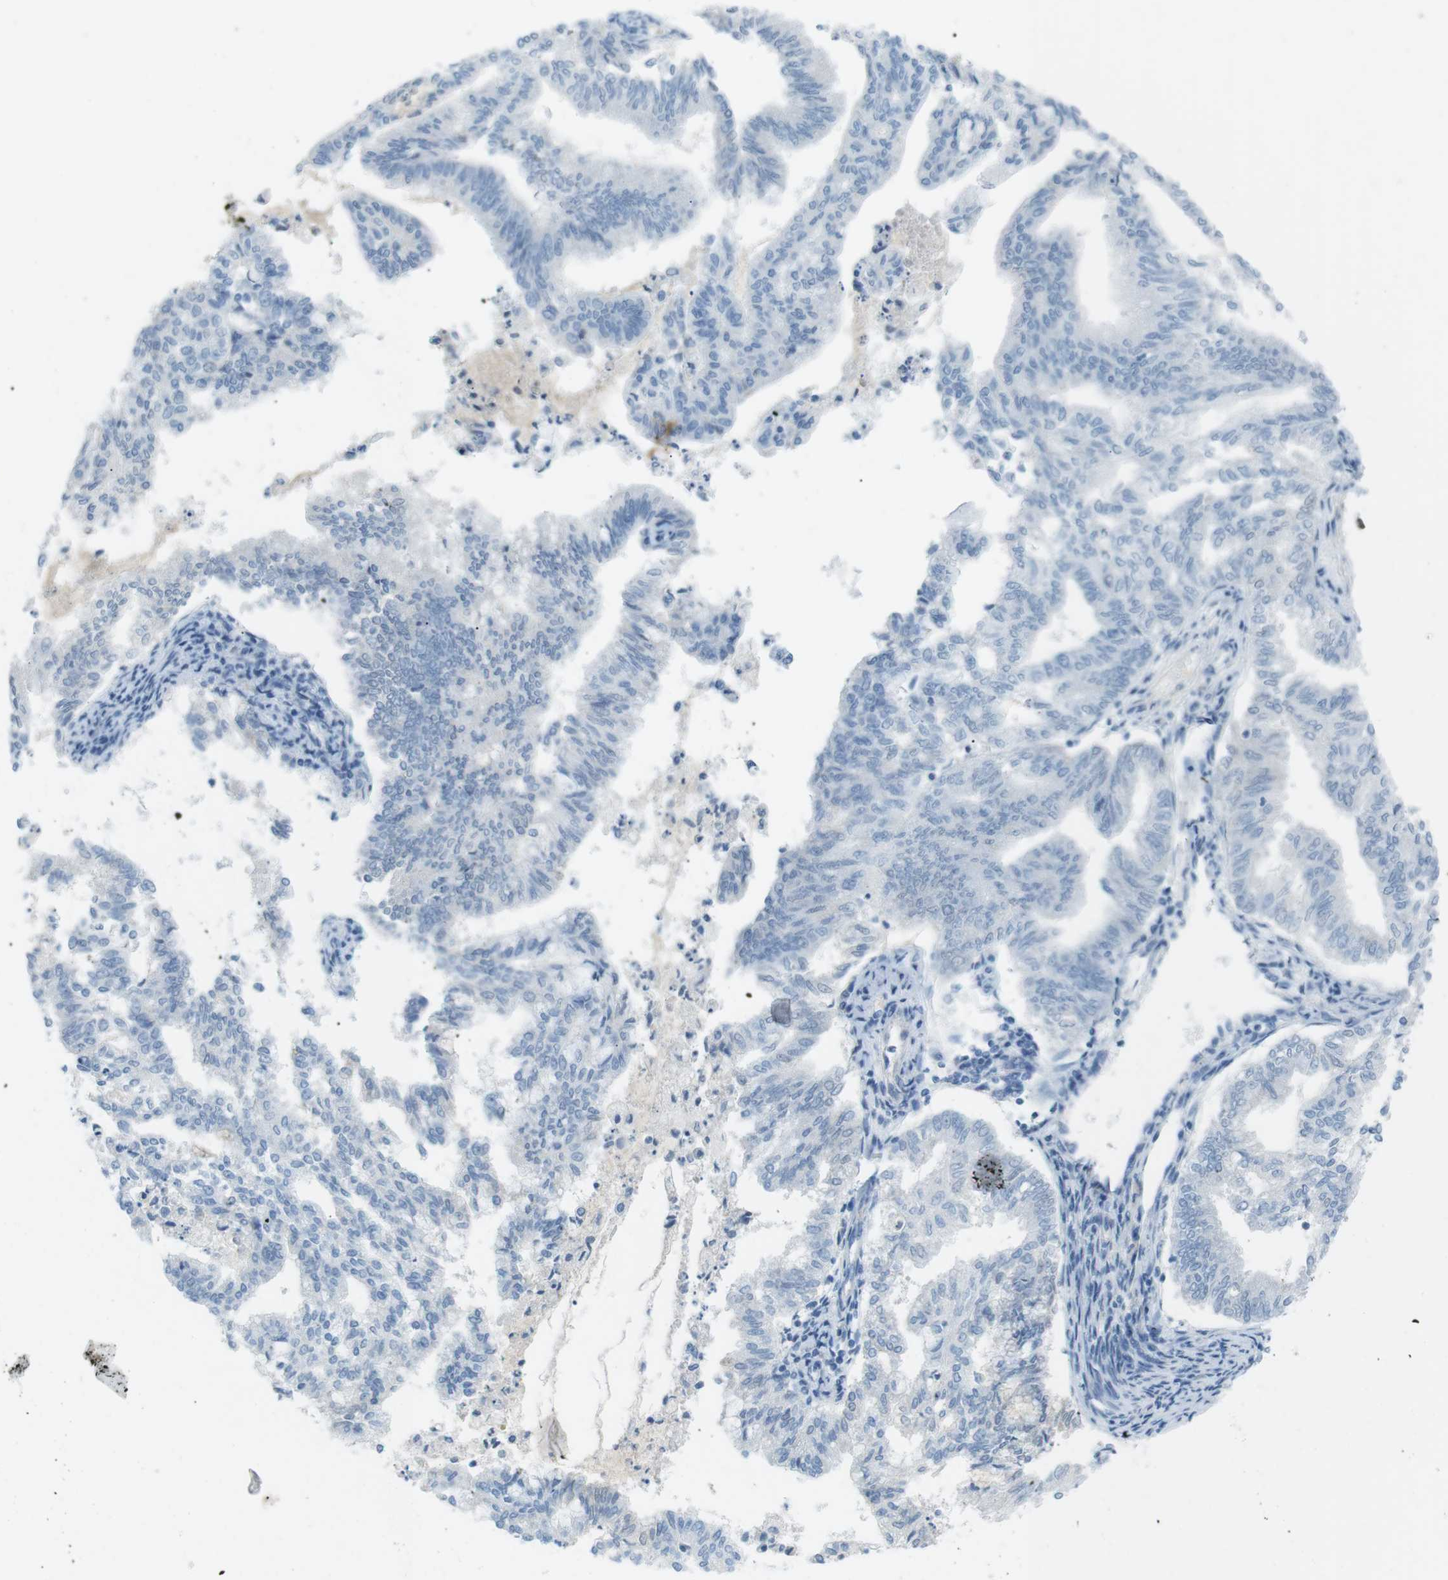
{"staining": {"intensity": "negative", "quantity": "none", "location": "none"}, "tissue": "endometrial cancer", "cell_type": "Tumor cells", "image_type": "cancer", "snomed": [{"axis": "morphology", "description": "Adenocarcinoma, NOS"}, {"axis": "topography", "description": "Endometrium"}], "caption": "A photomicrograph of human adenocarcinoma (endometrial) is negative for staining in tumor cells.", "gene": "AZGP1", "patient": {"sex": "female", "age": 79}}